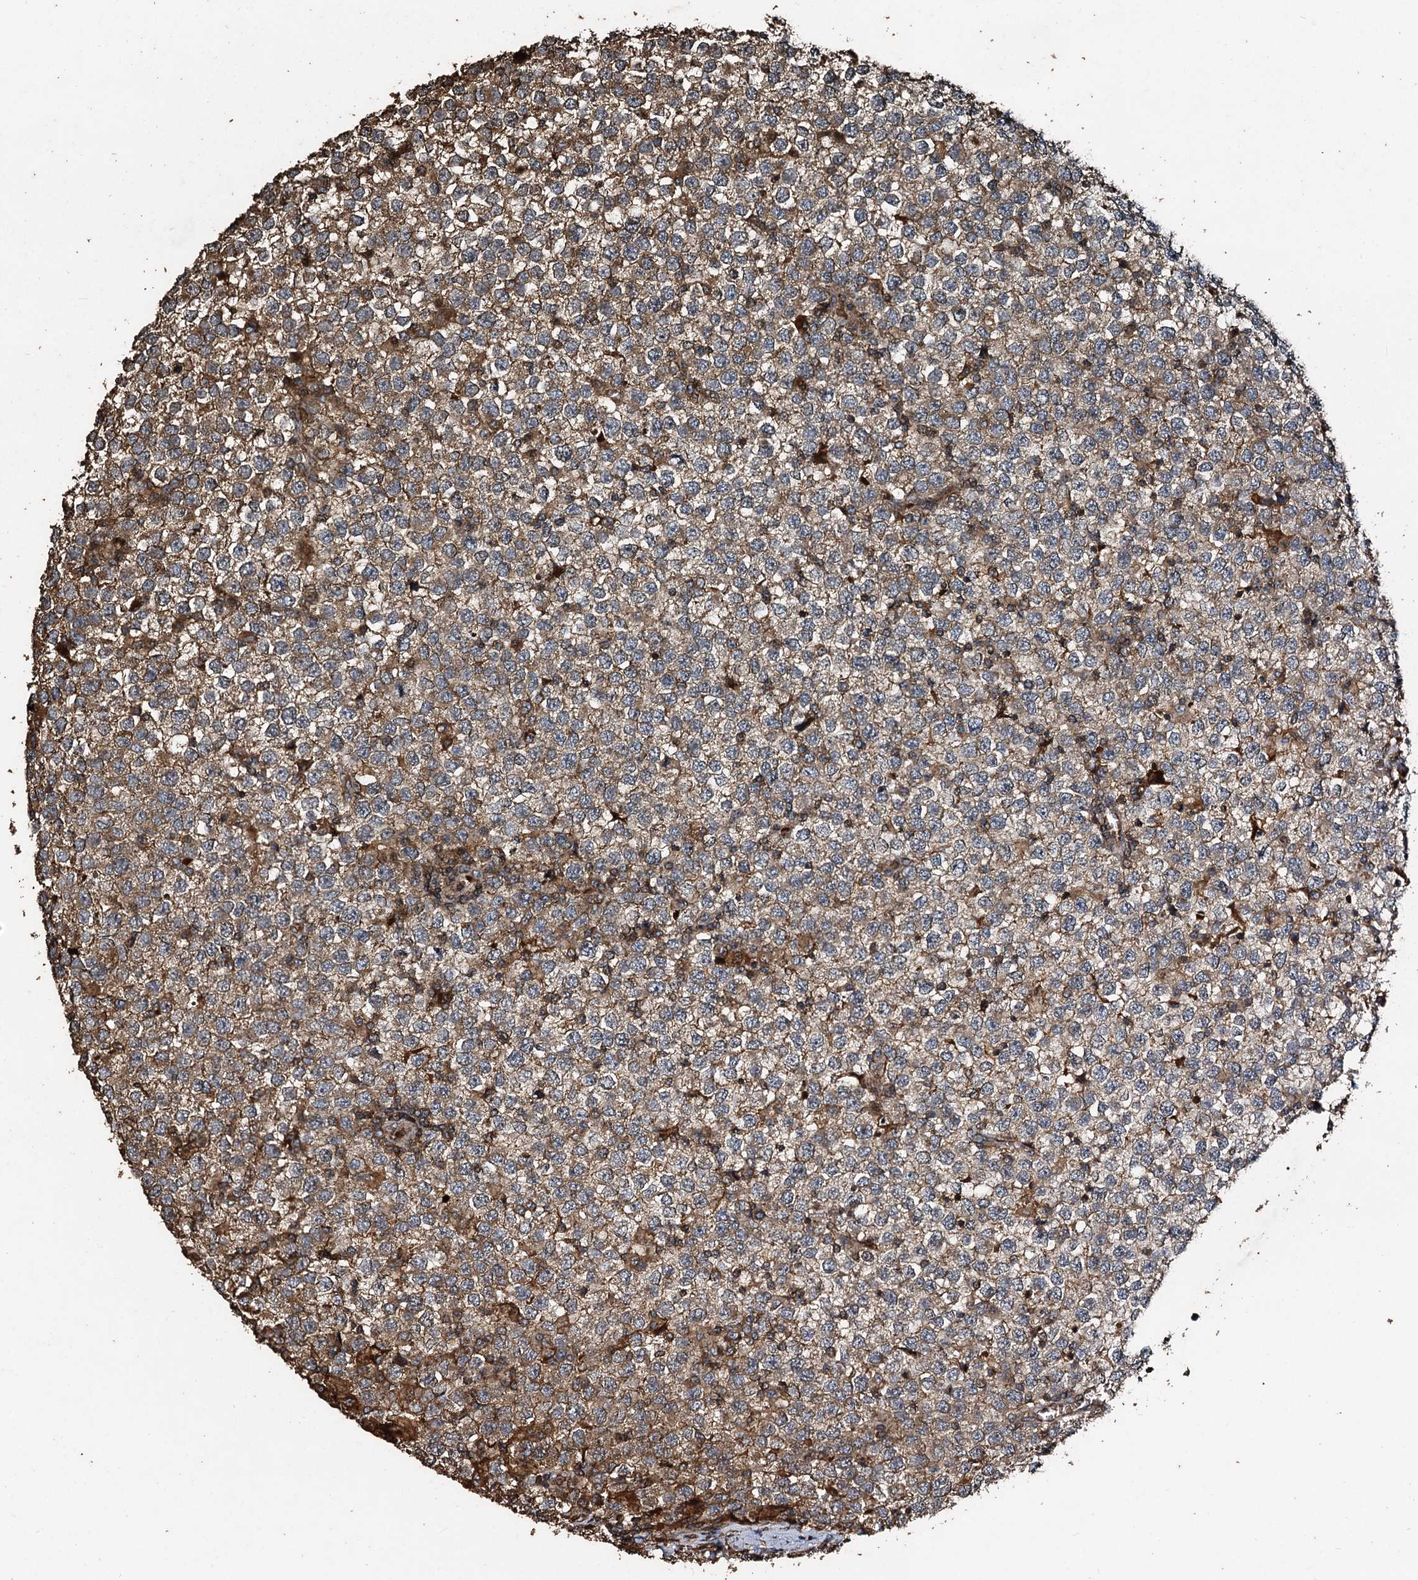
{"staining": {"intensity": "moderate", "quantity": ">75%", "location": "cytoplasmic/membranous"}, "tissue": "testis cancer", "cell_type": "Tumor cells", "image_type": "cancer", "snomed": [{"axis": "morphology", "description": "Seminoma, NOS"}, {"axis": "topography", "description": "Testis"}], "caption": "Seminoma (testis) stained with IHC demonstrates moderate cytoplasmic/membranous expression in approximately >75% of tumor cells. (DAB IHC with brightfield microscopy, high magnification).", "gene": "NOTCH2NLA", "patient": {"sex": "male", "age": 65}}